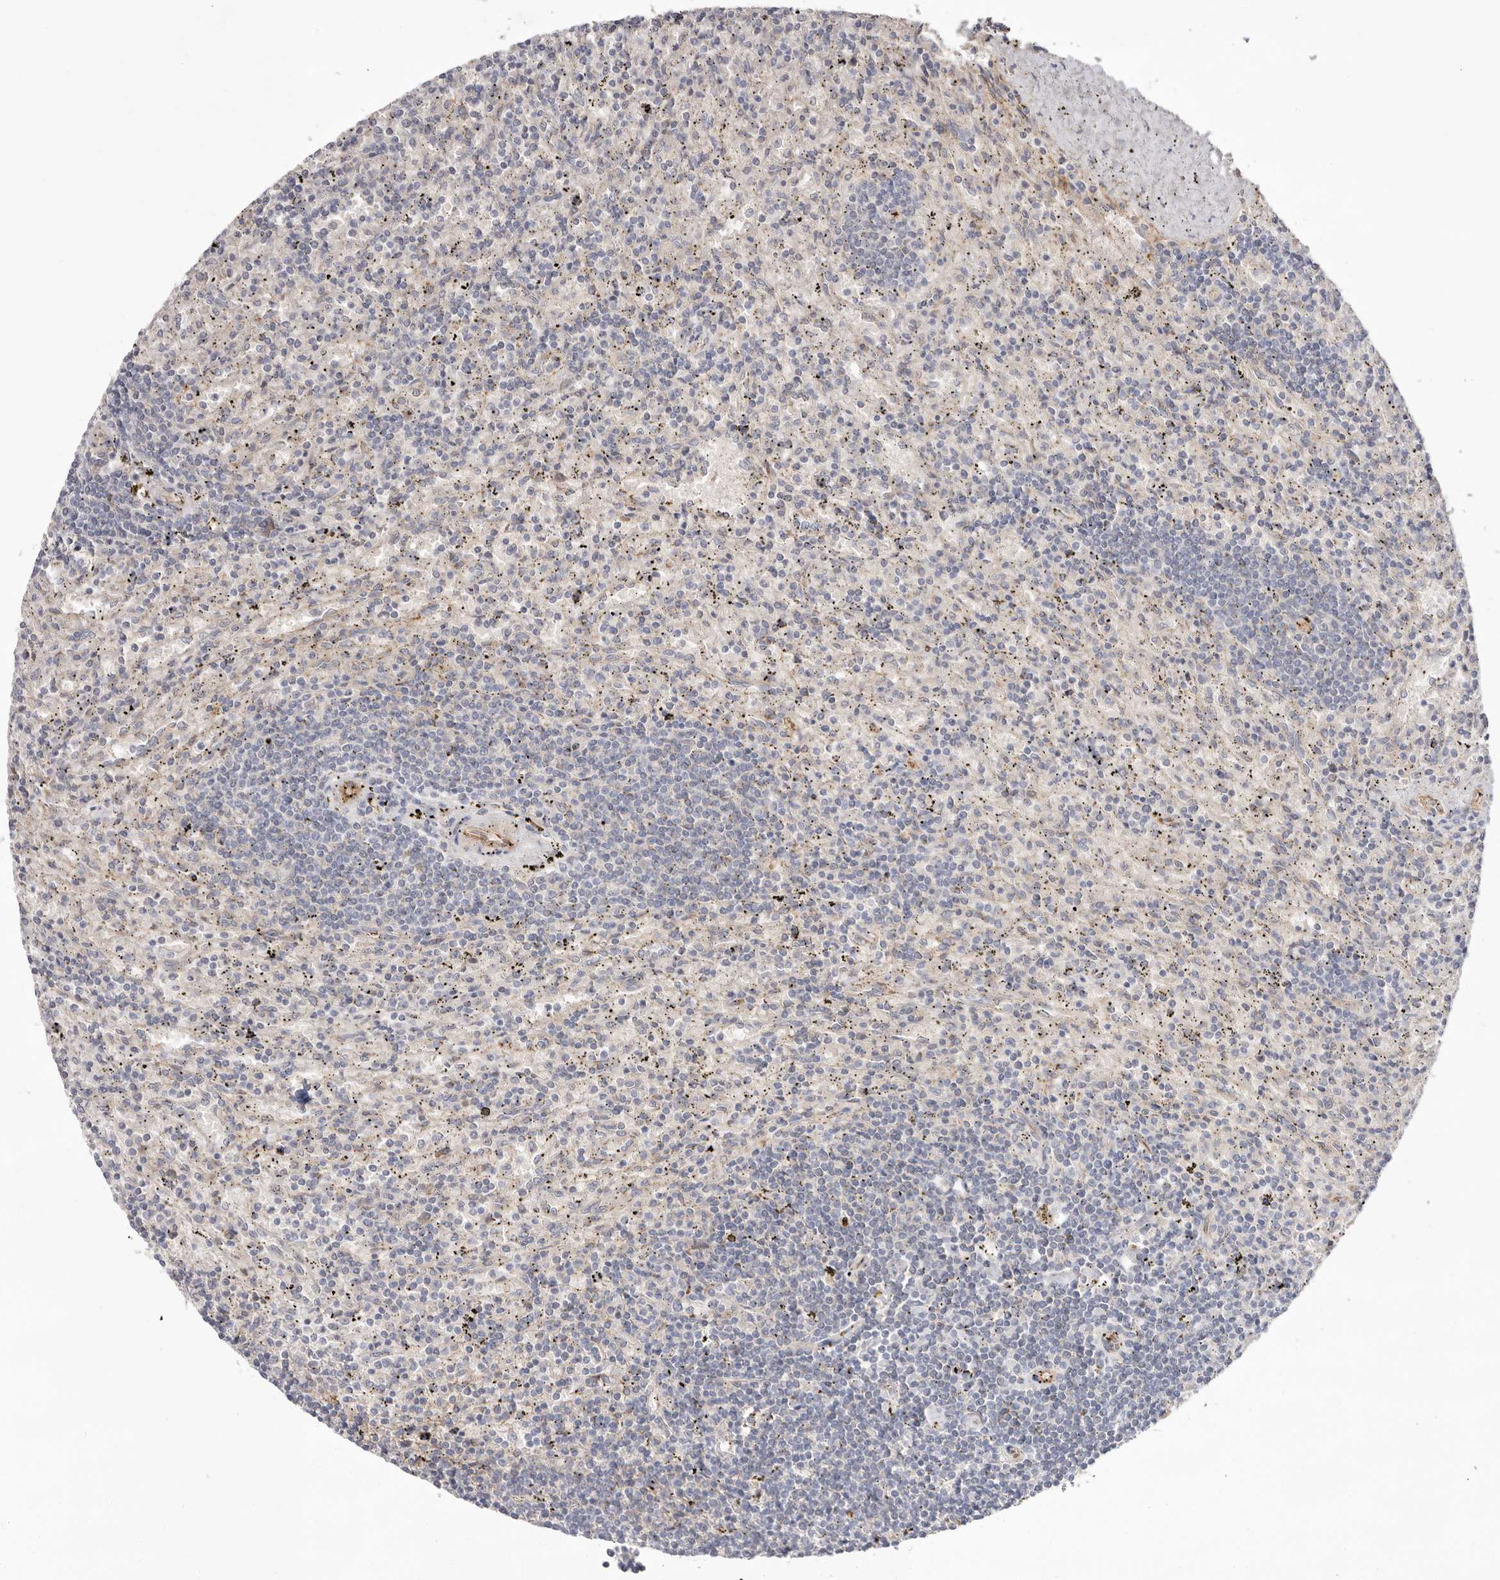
{"staining": {"intensity": "negative", "quantity": "none", "location": "none"}, "tissue": "lymphoma", "cell_type": "Tumor cells", "image_type": "cancer", "snomed": [{"axis": "morphology", "description": "Malignant lymphoma, non-Hodgkin's type, Low grade"}, {"axis": "topography", "description": "Spleen"}], "caption": "Immunohistochemistry histopathology image of human malignant lymphoma, non-Hodgkin's type (low-grade) stained for a protein (brown), which exhibits no staining in tumor cells.", "gene": "LRRC66", "patient": {"sex": "male", "age": 76}}